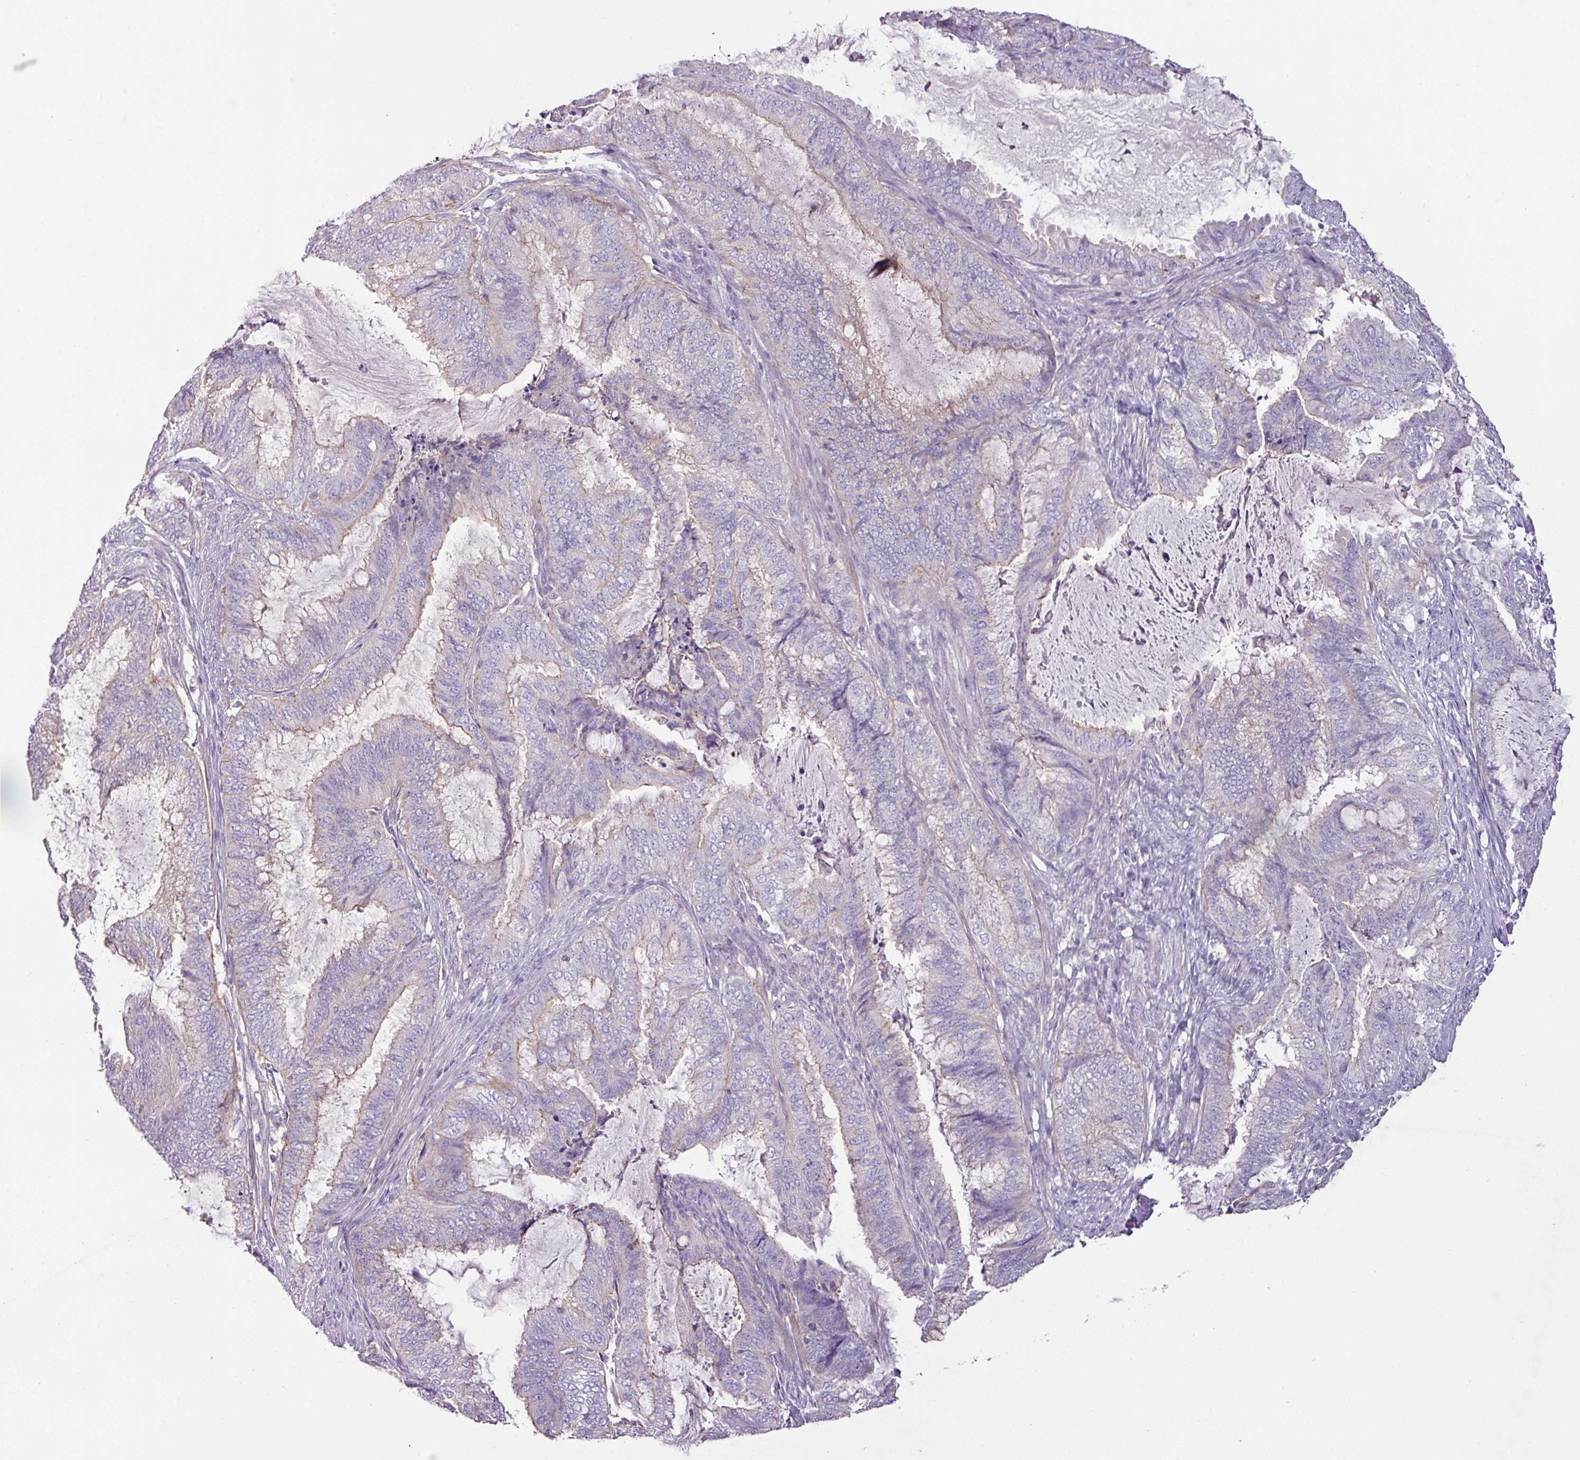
{"staining": {"intensity": "weak", "quantity": "<25%", "location": "cytoplasmic/membranous"}, "tissue": "endometrial cancer", "cell_type": "Tumor cells", "image_type": "cancer", "snomed": [{"axis": "morphology", "description": "Adenocarcinoma, NOS"}, {"axis": "topography", "description": "Endometrium"}], "caption": "The IHC image has no significant expression in tumor cells of adenocarcinoma (endometrial) tissue.", "gene": "AGR3", "patient": {"sex": "female", "age": 51}}